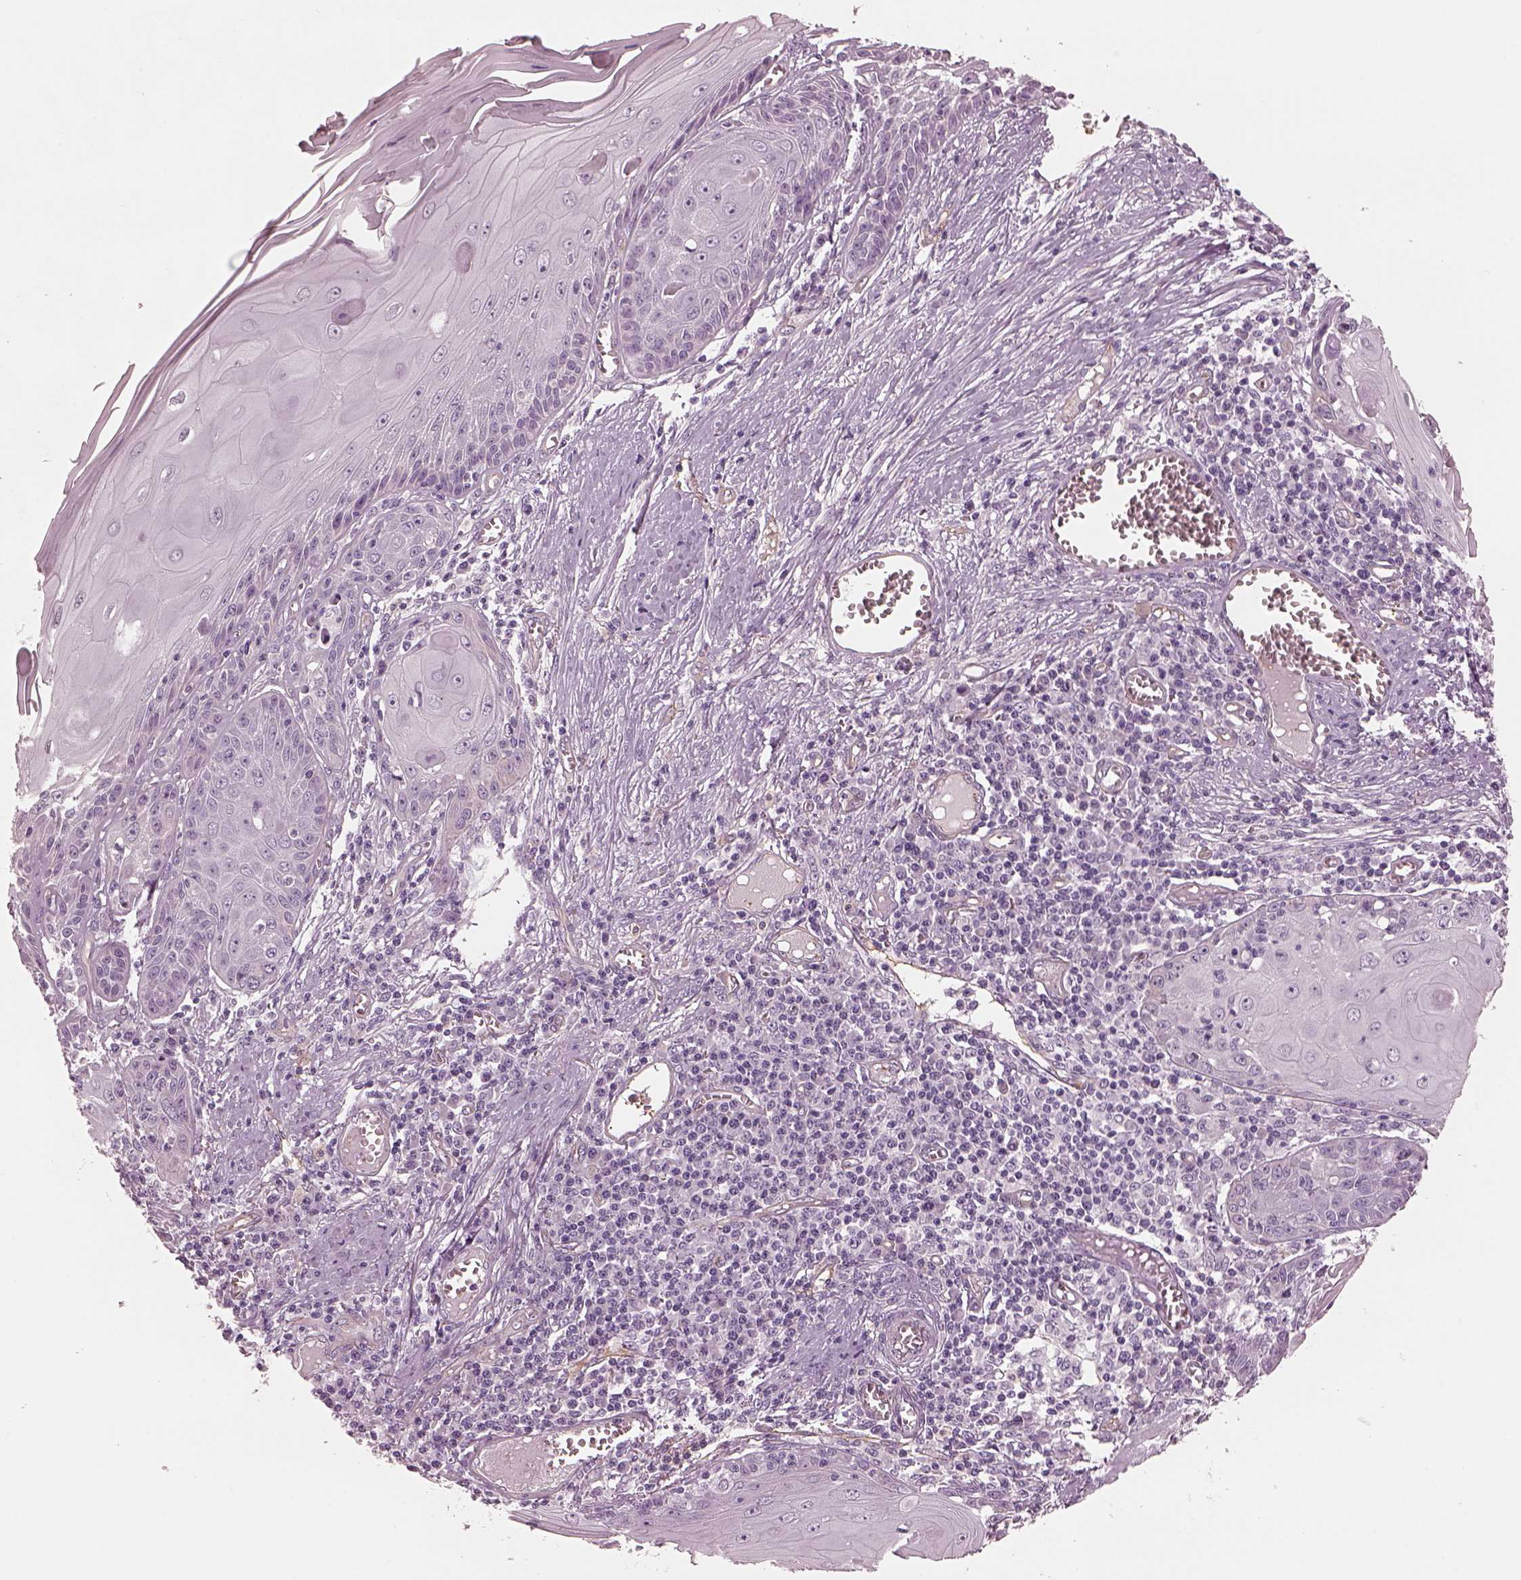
{"staining": {"intensity": "negative", "quantity": "none", "location": "none"}, "tissue": "skin cancer", "cell_type": "Tumor cells", "image_type": "cancer", "snomed": [{"axis": "morphology", "description": "Squamous cell carcinoma, NOS"}, {"axis": "topography", "description": "Skin"}, {"axis": "topography", "description": "Vulva"}], "caption": "A micrograph of human squamous cell carcinoma (skin) is negative for staining in tumor cells. The staining was performed using DAB (3,3'-diaminobenzidine) to visualize the protein expression in brown, while the nuclei were stained in blue with hematoxylin (Magnification: 20x).", "gene": "EIF4E1B", "patient": {"sex": "female", "age": 85}}